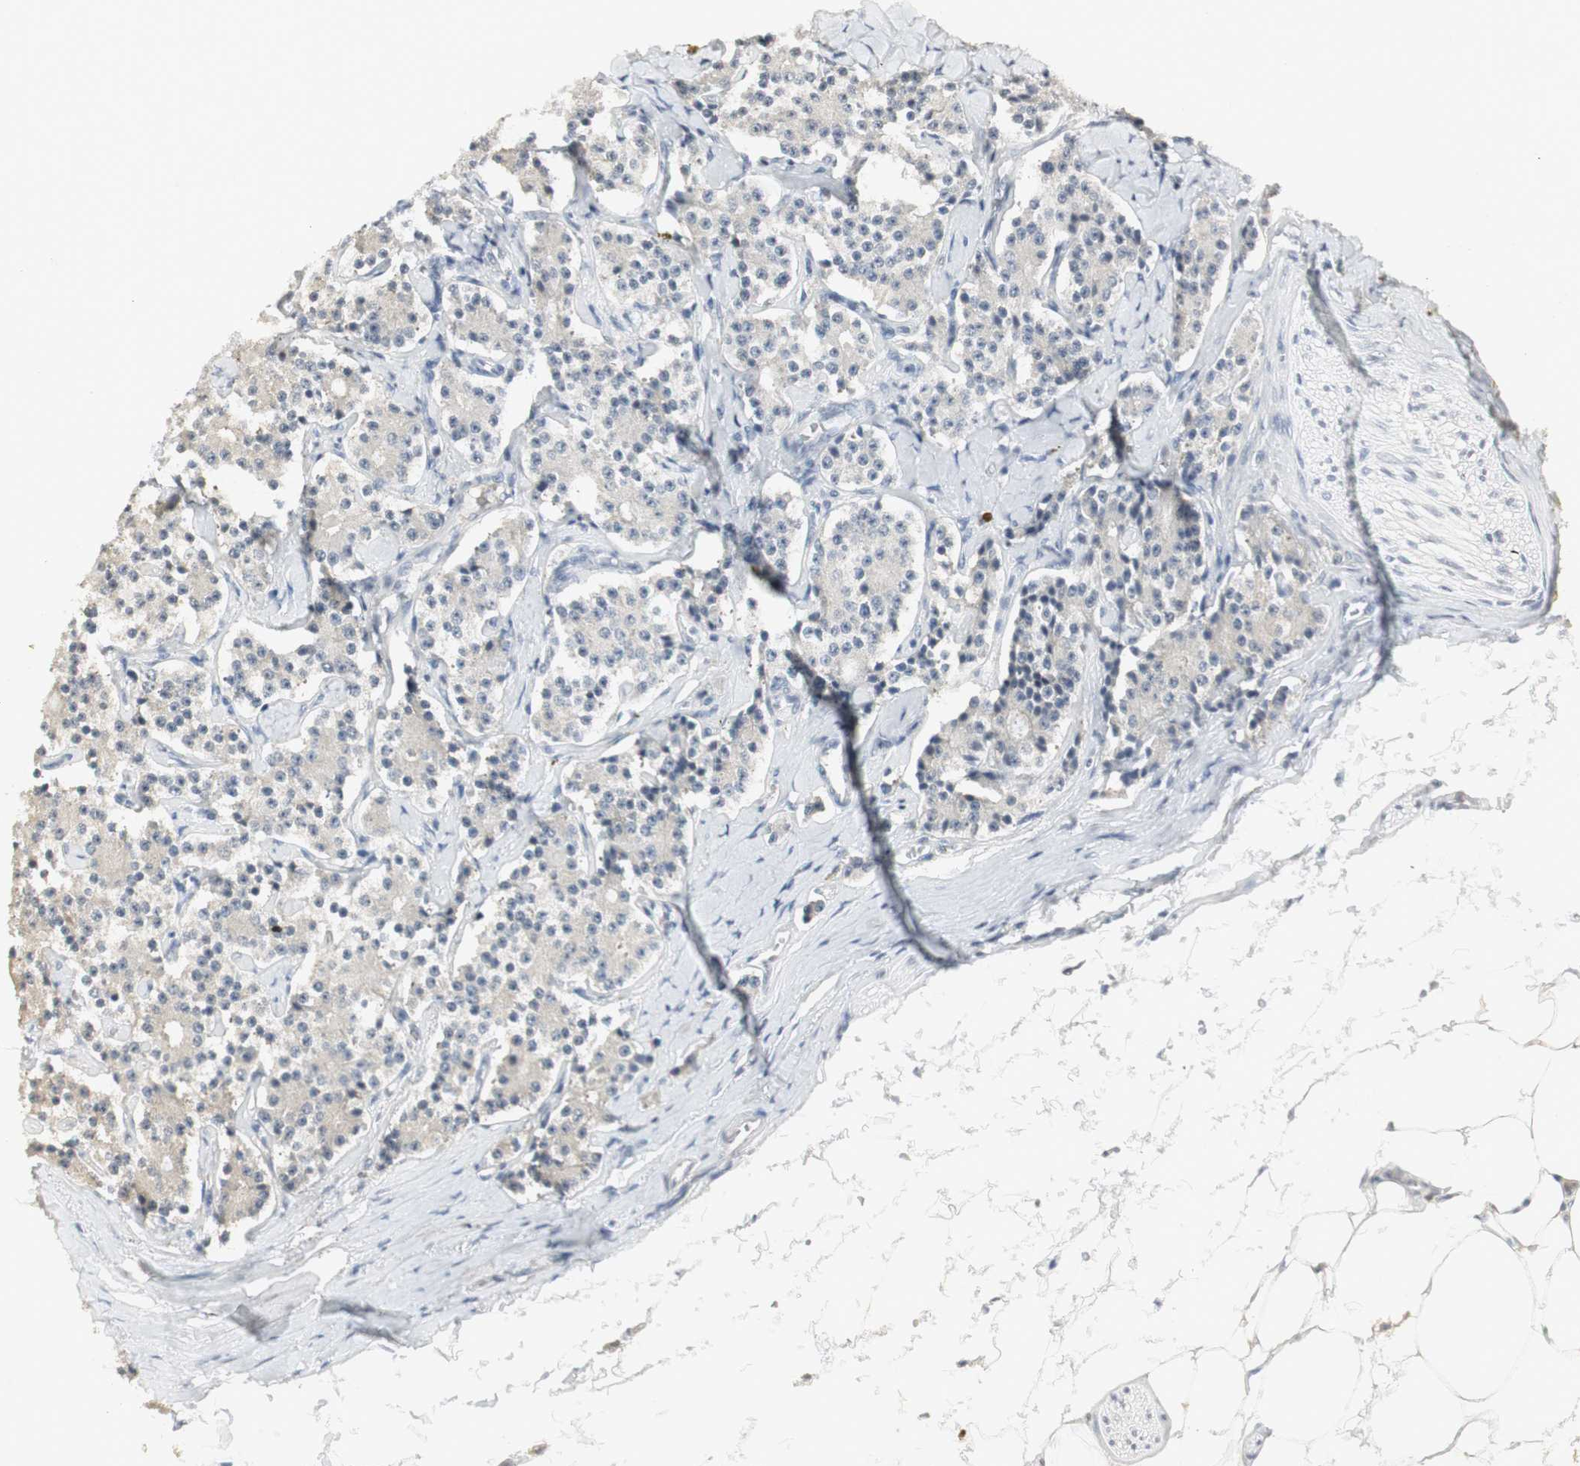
{"staining": {"intensity": "weak", "quantity": "25%-75%", "location": "cytoplasmic/membranous"}, "tissue": "carcinoid", "cell_type": "Tumor cells", "image_type": "cancer", "snomed": [{"axis": "morphology", "description": "Carcinoid, malignant, NOS"}, {"axis": "topography", "description": "Colon"}], "caption": "A brown stain shows weak cytoplasmic/membranous staining of a protein in human malignant carcinoid tumor cells.", "gene": "ELOA", "patient": {"sex": "female", "age": 61}}